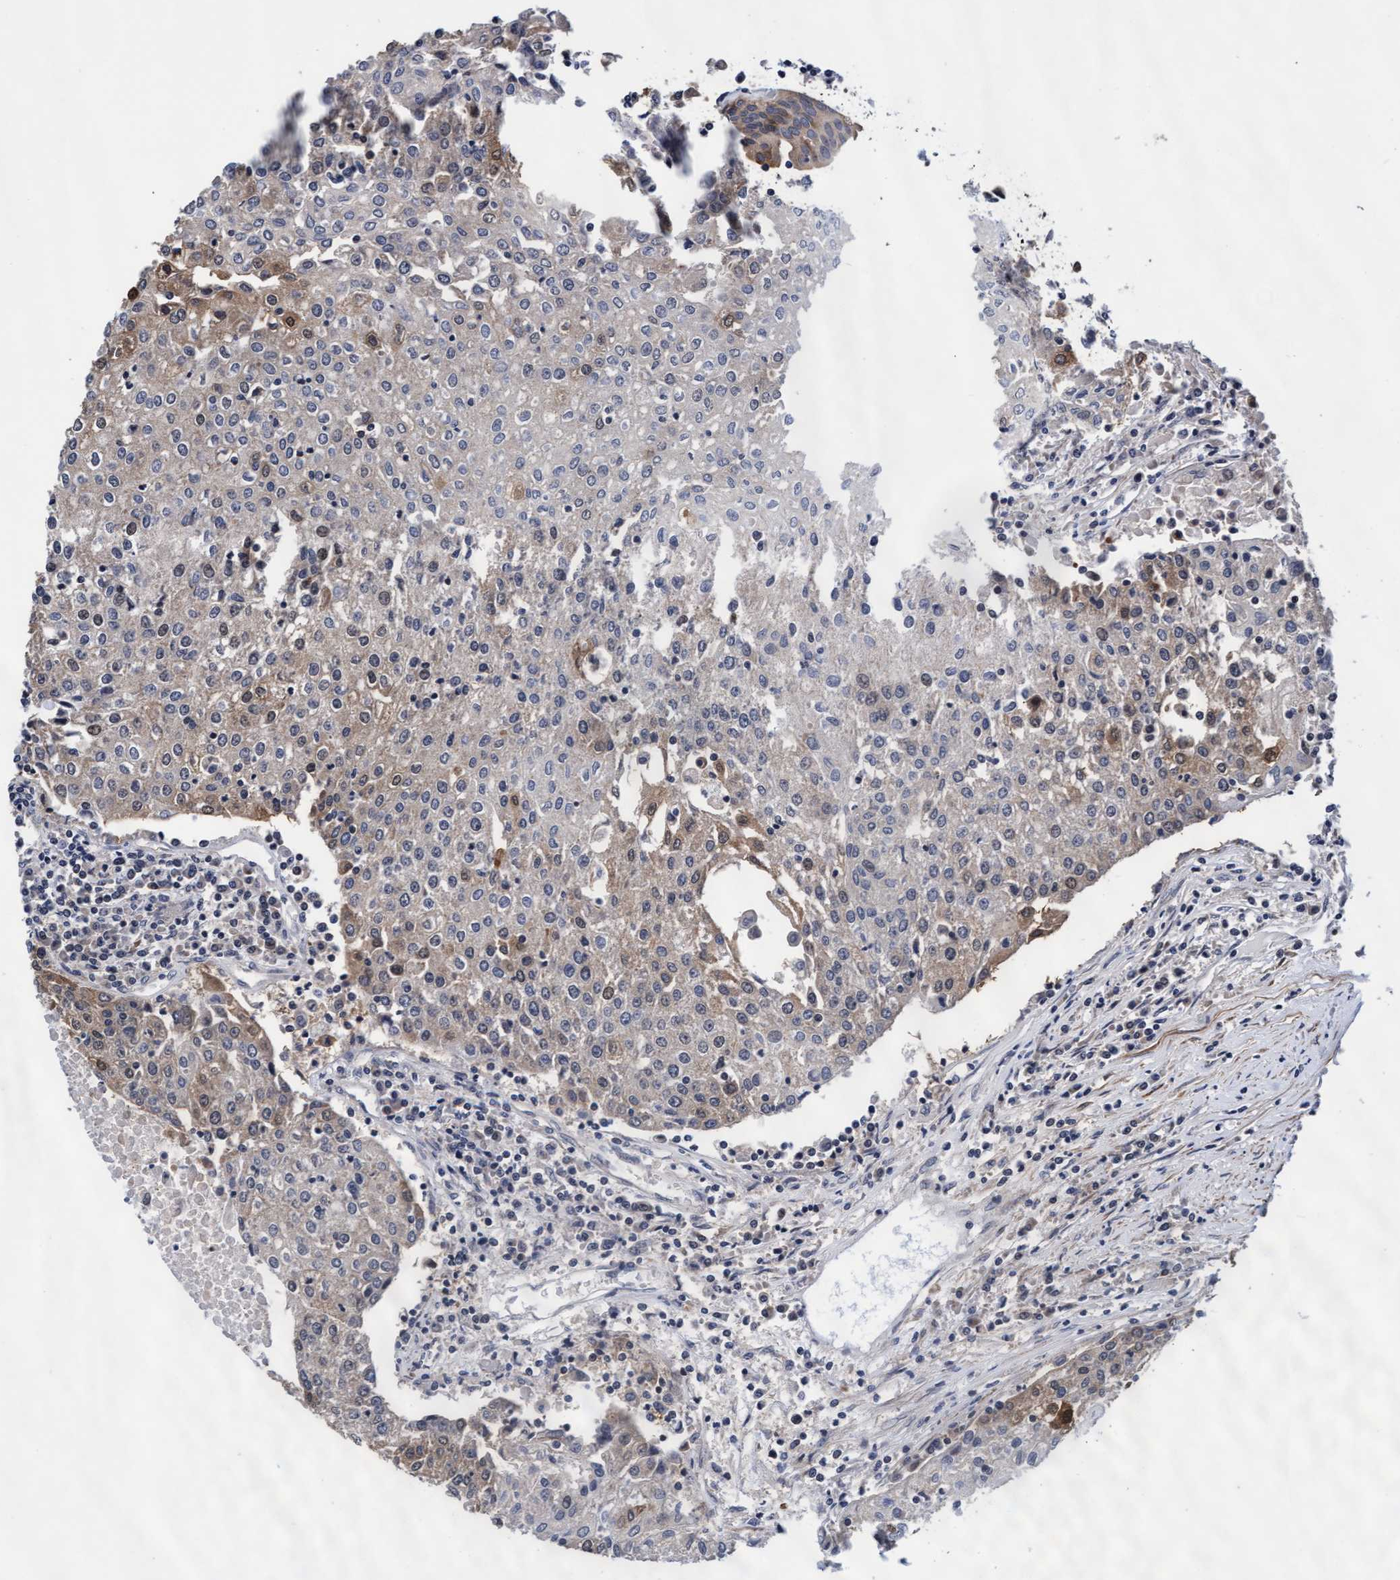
{"staining": {"intensity": "weak", "quantity": "25%-75%", "location": "cytoplasmic/membranous"}, "tissue": "urothelial cancer", "cell_type": "Tumor cells", "image_type": "cancer", "snomed": [{"axis": "morphology", "description": "Urothelial carcinoma, High grade"}, {"axis": "topography", "description": "Urinary bladder"}], "caption": "Protein staining of urothelial cancer tissue reveals weak cytoplasmic/membranous expression in approximately 25%-75% of tumor cells.", "gene": "EFCAB13", "patient": {"sex": "female", "age": 85}}